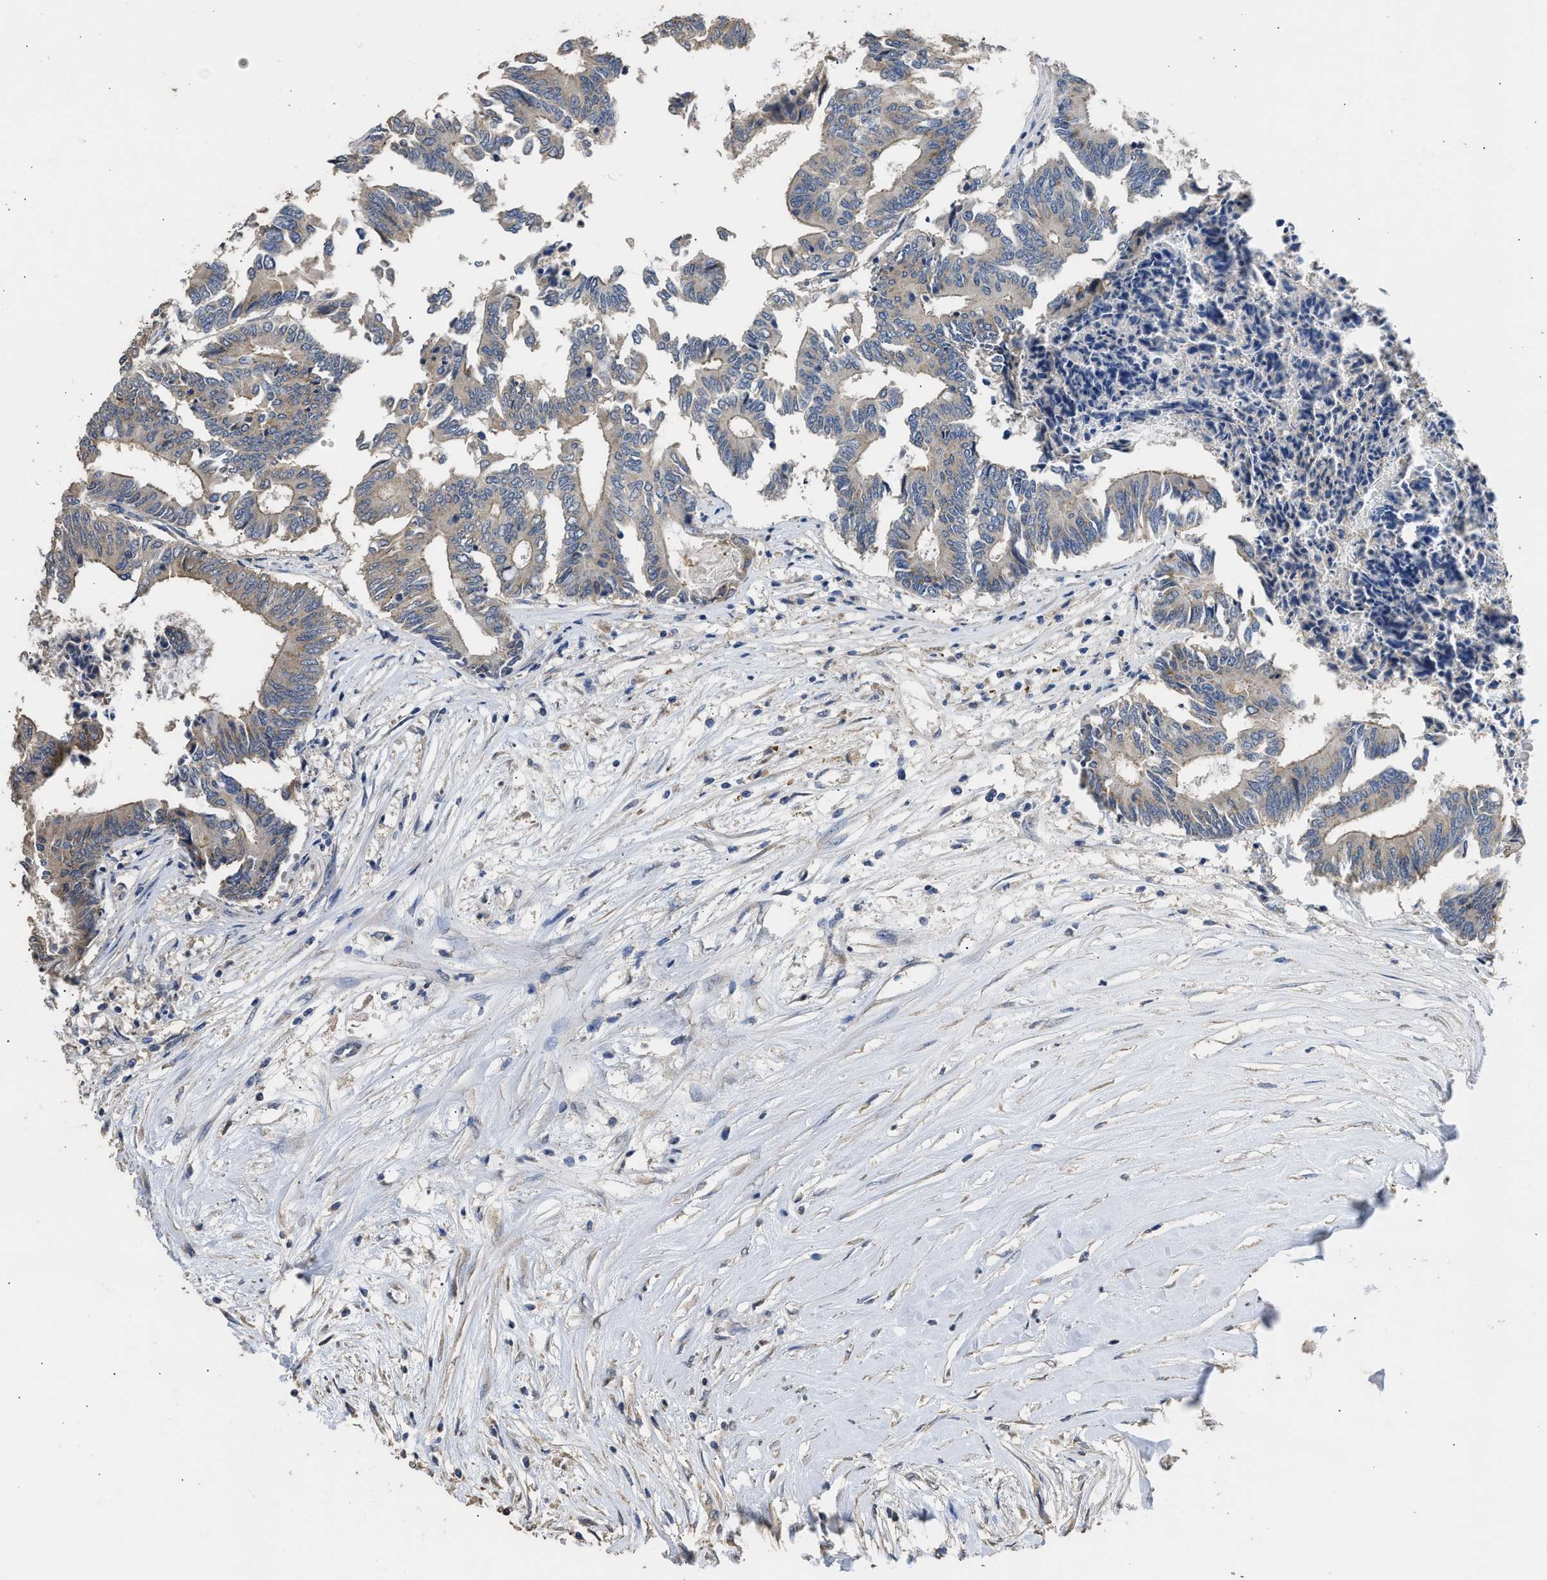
{"staining": {"intensity": "moderate", "quantity": "25%-75%", "location": "cytoplasmic/membranous"}, "tissue": "colorectal cancer", "cell_type": "Tumor cells", "image_type": "cancer", "snomed": [{"axis": "morphology", "description": "Adenocarcinoma, NOS"}, {"axis": "topography", "description": "Rectum"}], "caption": "This is an image of IHC staining of colorectal cancer (adenocarcinoma), which shows moderate expression in the cytoplasmic/membranous of tumor cells.", "gene": "SPINT2", "patient": {"sex": "male", "age": 63}}